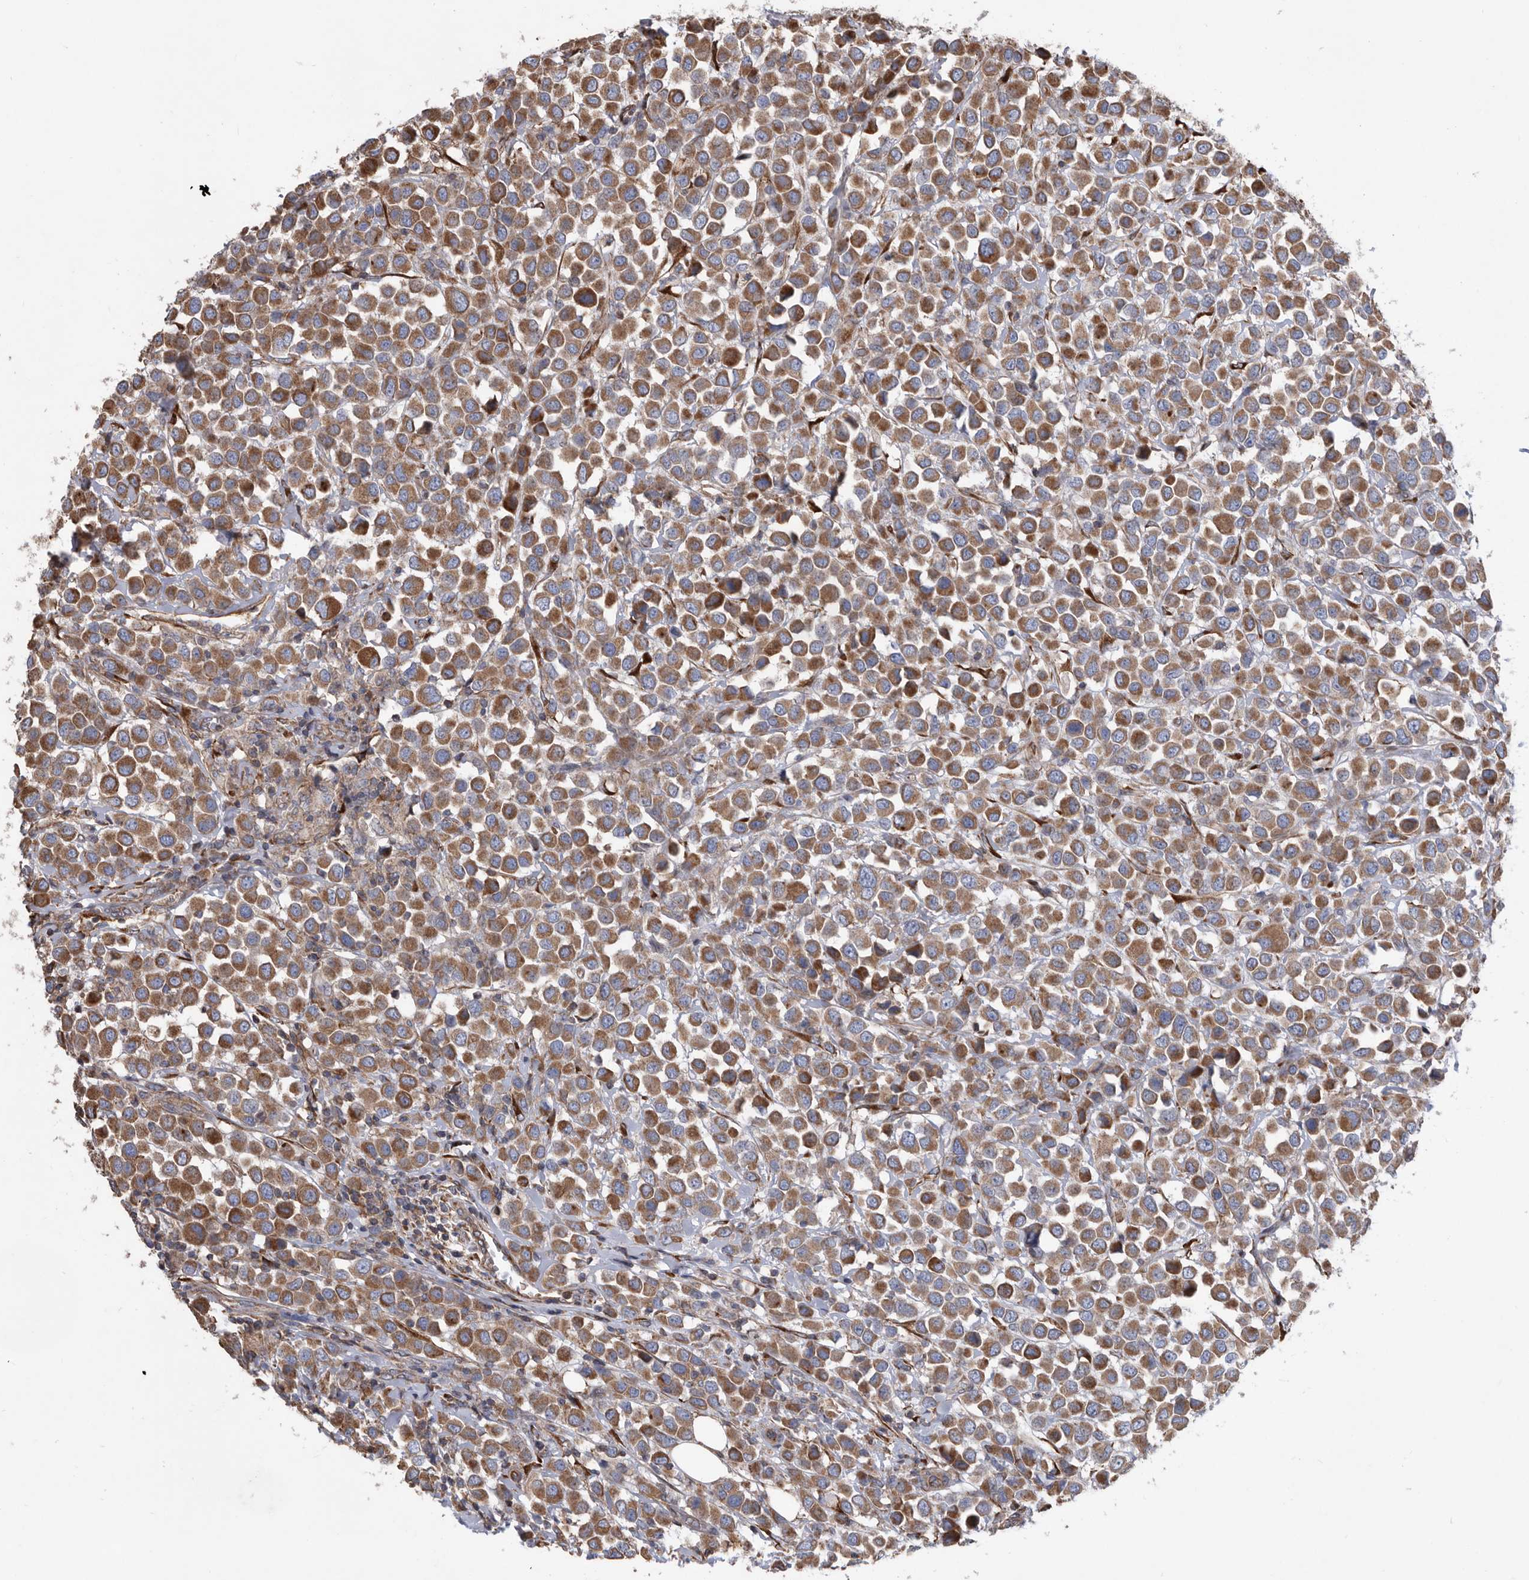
{"staining": {"intensity": "strong", "quantity": ">75%", "location": "cytoplasmic/membranous"}, "tissue": "breast cancer", "cell_type": "Tumor cells", "image_type": "cancer", "snomed": [{"axis": "morphology", "description": "Duct carcinoma"}, {"axis": "topography", "description": "Breast"}], "caption": "There is high levels of strong cytoplasmic/membranous staining in tumor cells of invasive ductal carcinoma (breast), as demonstrated by immunohistochemical staining (brown color).", "gene": "ATP13A3", "patient": {"sex": "female", "age": 61}}